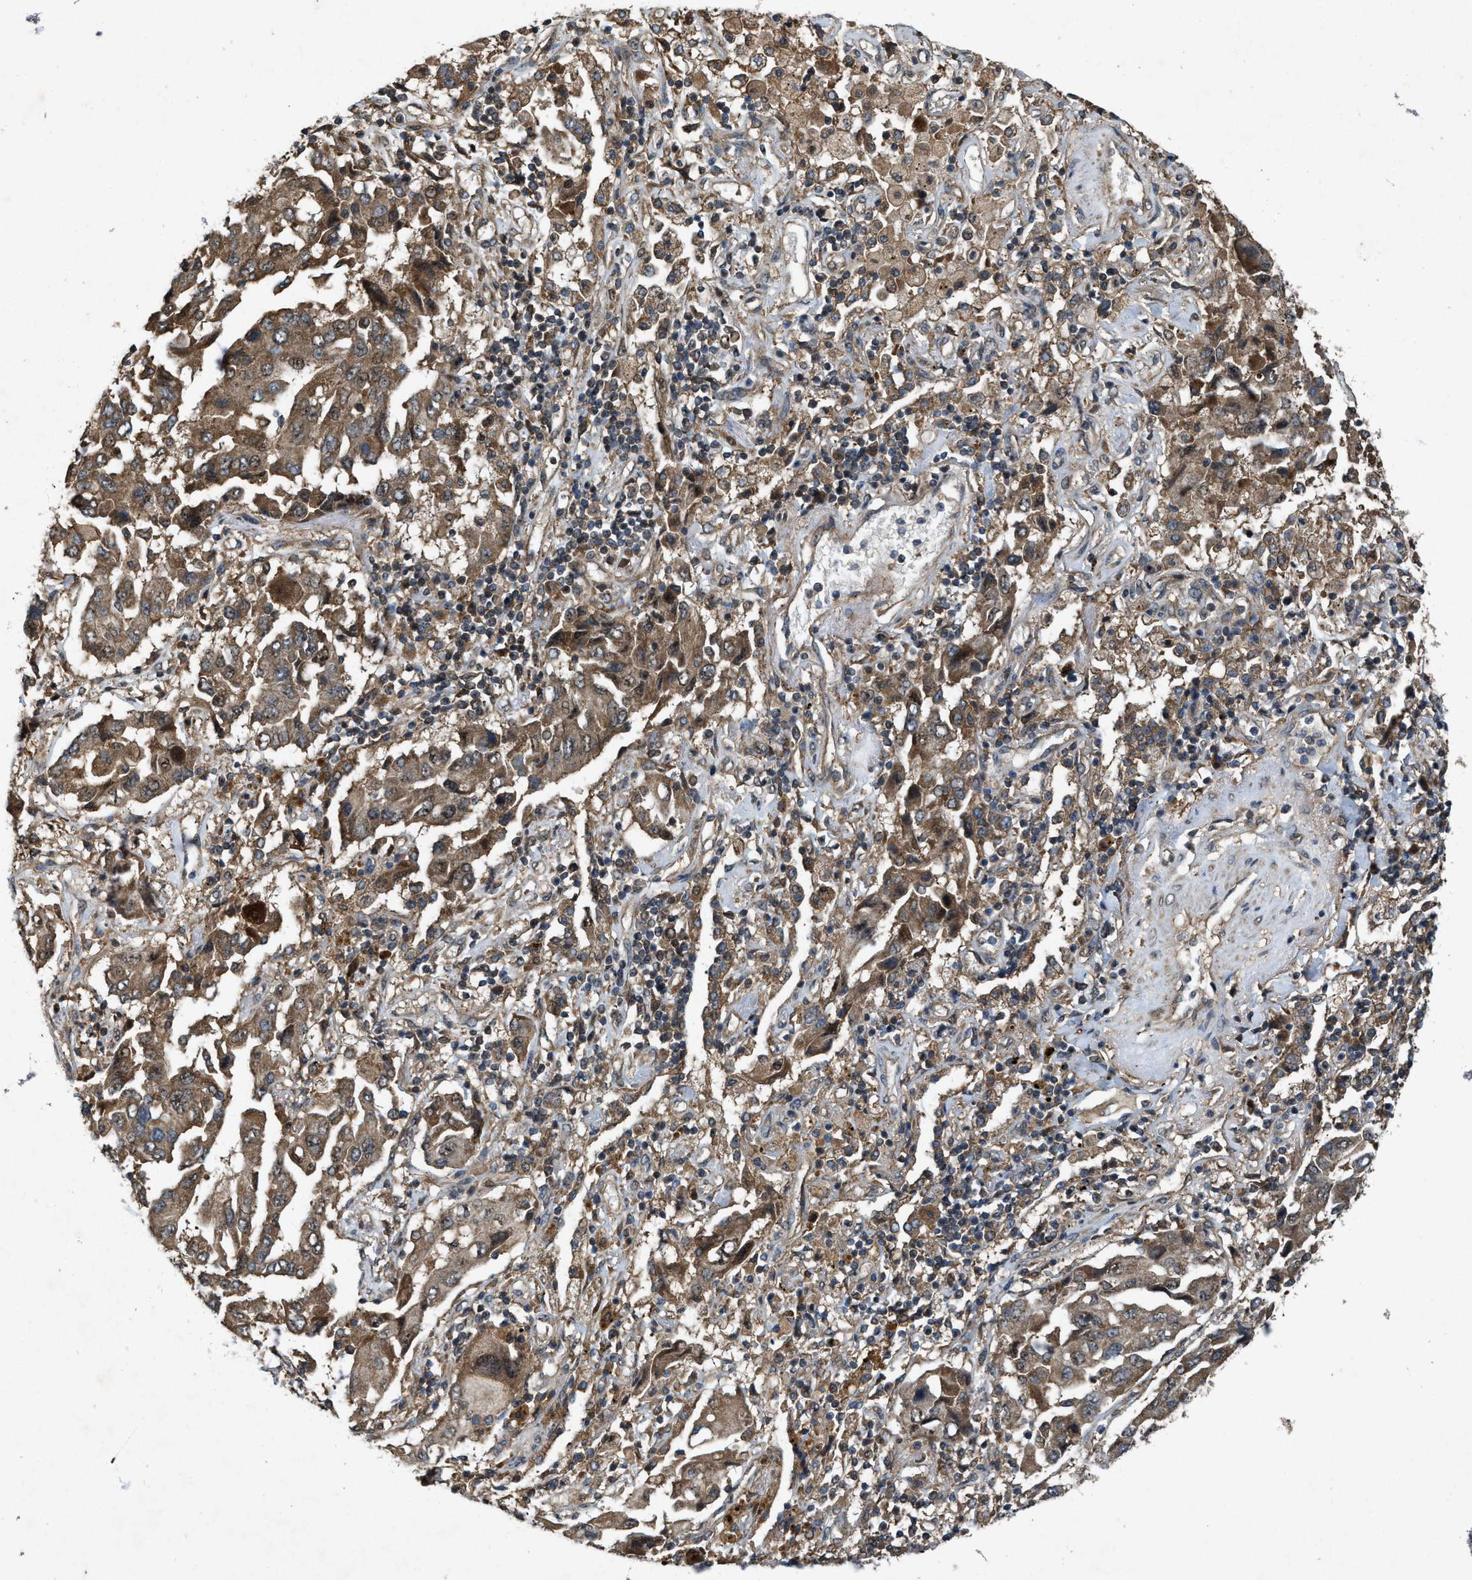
{"staining": {"intensity": "moderate", "quantity": ">75%", "location": "cytoplasmic/membranous"}, "tissue": "lung cancer", "cell_type": "Tumor cells", "image_type": "cancer", "snomed": [{"axis": "morphology", "description": "Adenocarcinoma, NOS"}, {"axis": "topography", "description": "Lung"}], "caption": "A medium amount of moderate cytoplasmic/membranous staining is appreciated in approximately >75% of tumor cells in lung cancer (adenocarcinoma) tissue. Nuclei are stained in blue.", "gene": "PDP2", "patient": {"sex": "female", "age": 65}}